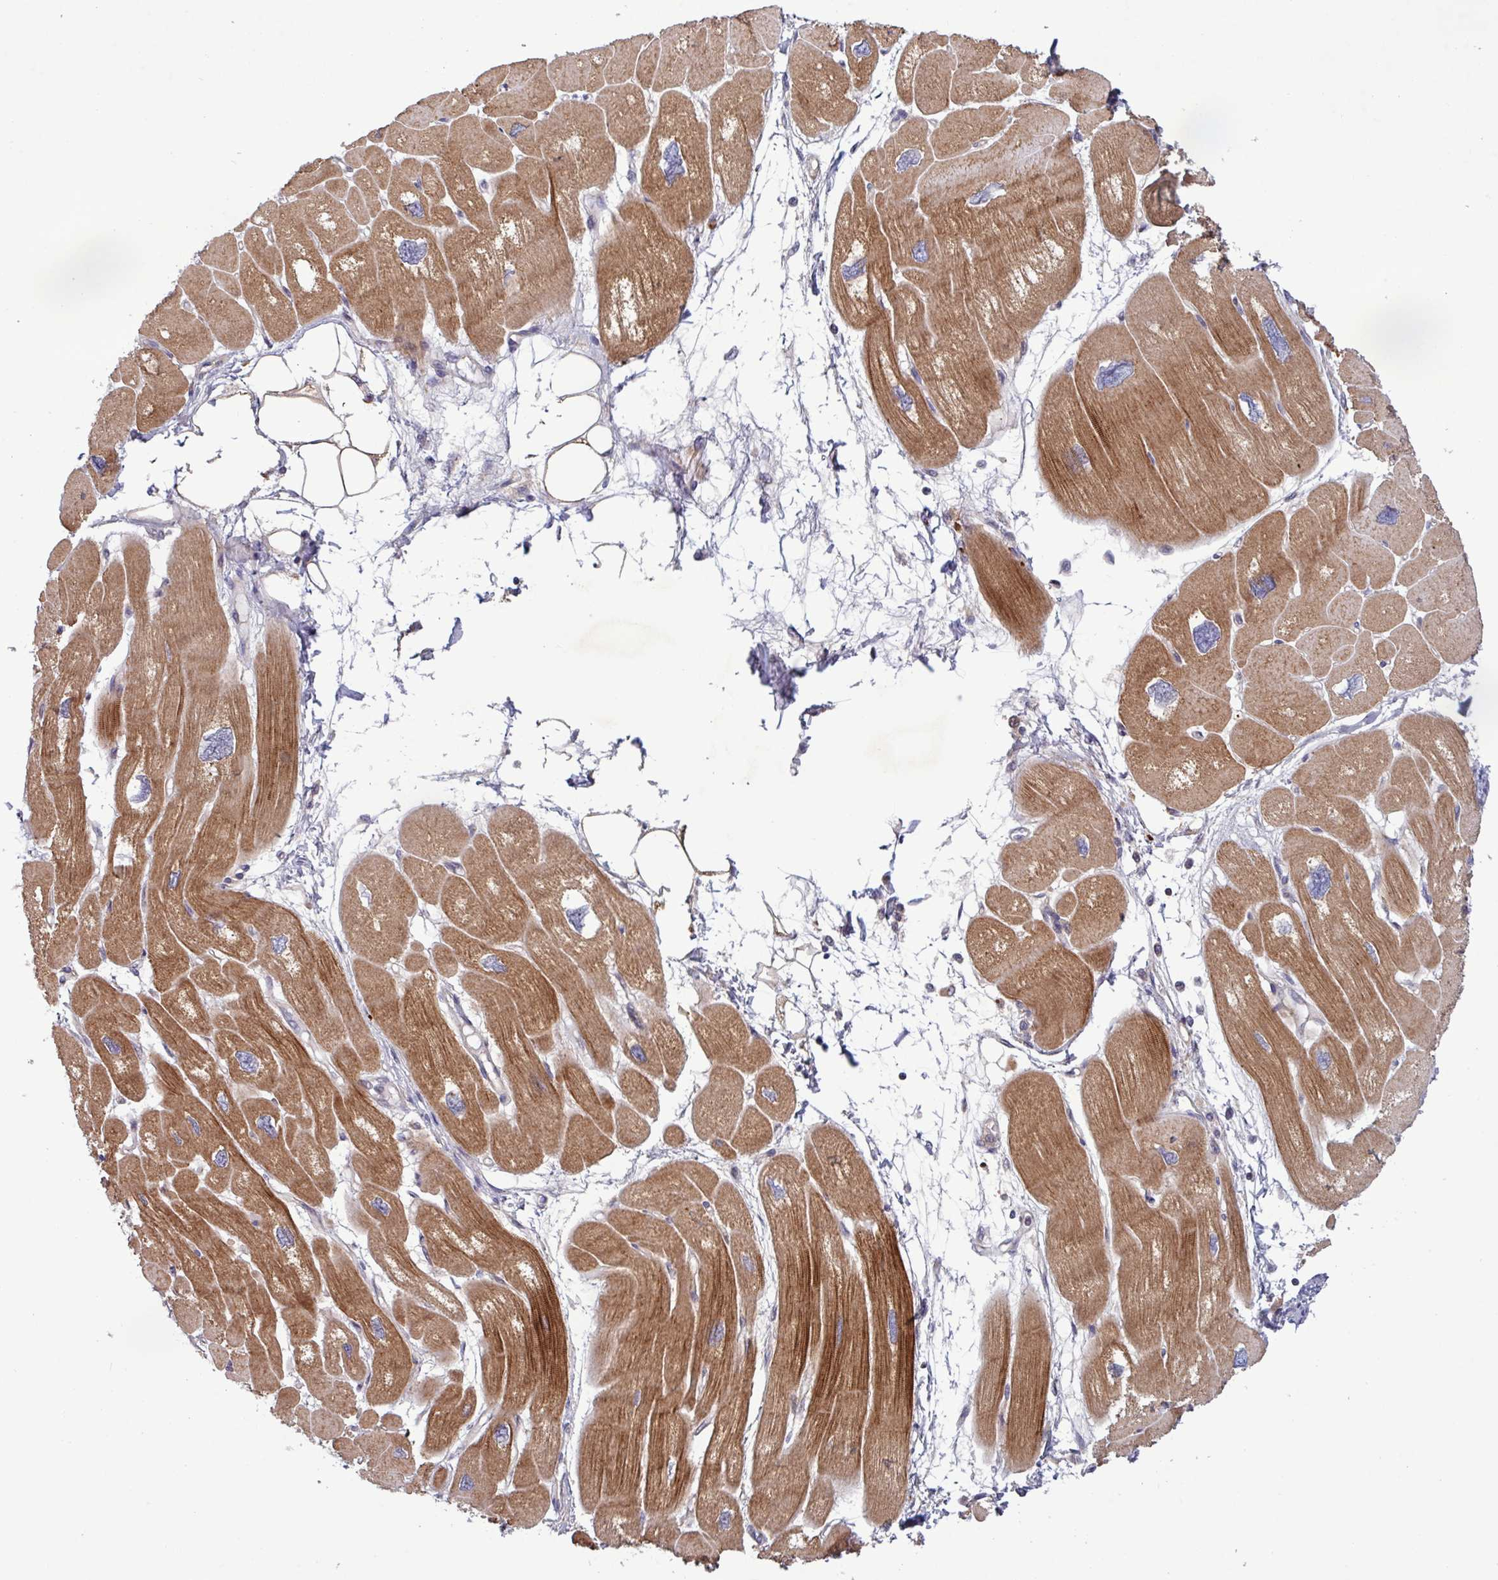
{"staining": {"intensity": "strong", "quantity": ">75%", "location": "cytoplasmic/membranous"}, "tissue": "heart muscle", "cell_type": "Cardiomyocytes", "image_type": "normal", "snomed": [{"axis": "morphology", "description": "Normal tissue, NOS"}, {"axis": "topography", "description": "Heart"}], "caption": "Immunohistochemistry of unremarkable heart muscle exhibits high levels of strong cytoplasmic/membranous positivity in about >75% of cardiomyocytes. Ihc stains the protein of interest in brown and the nuclei are stained blue.", "gene": "TNFSF12", "patient": {"sex": "male", "age": 42}}